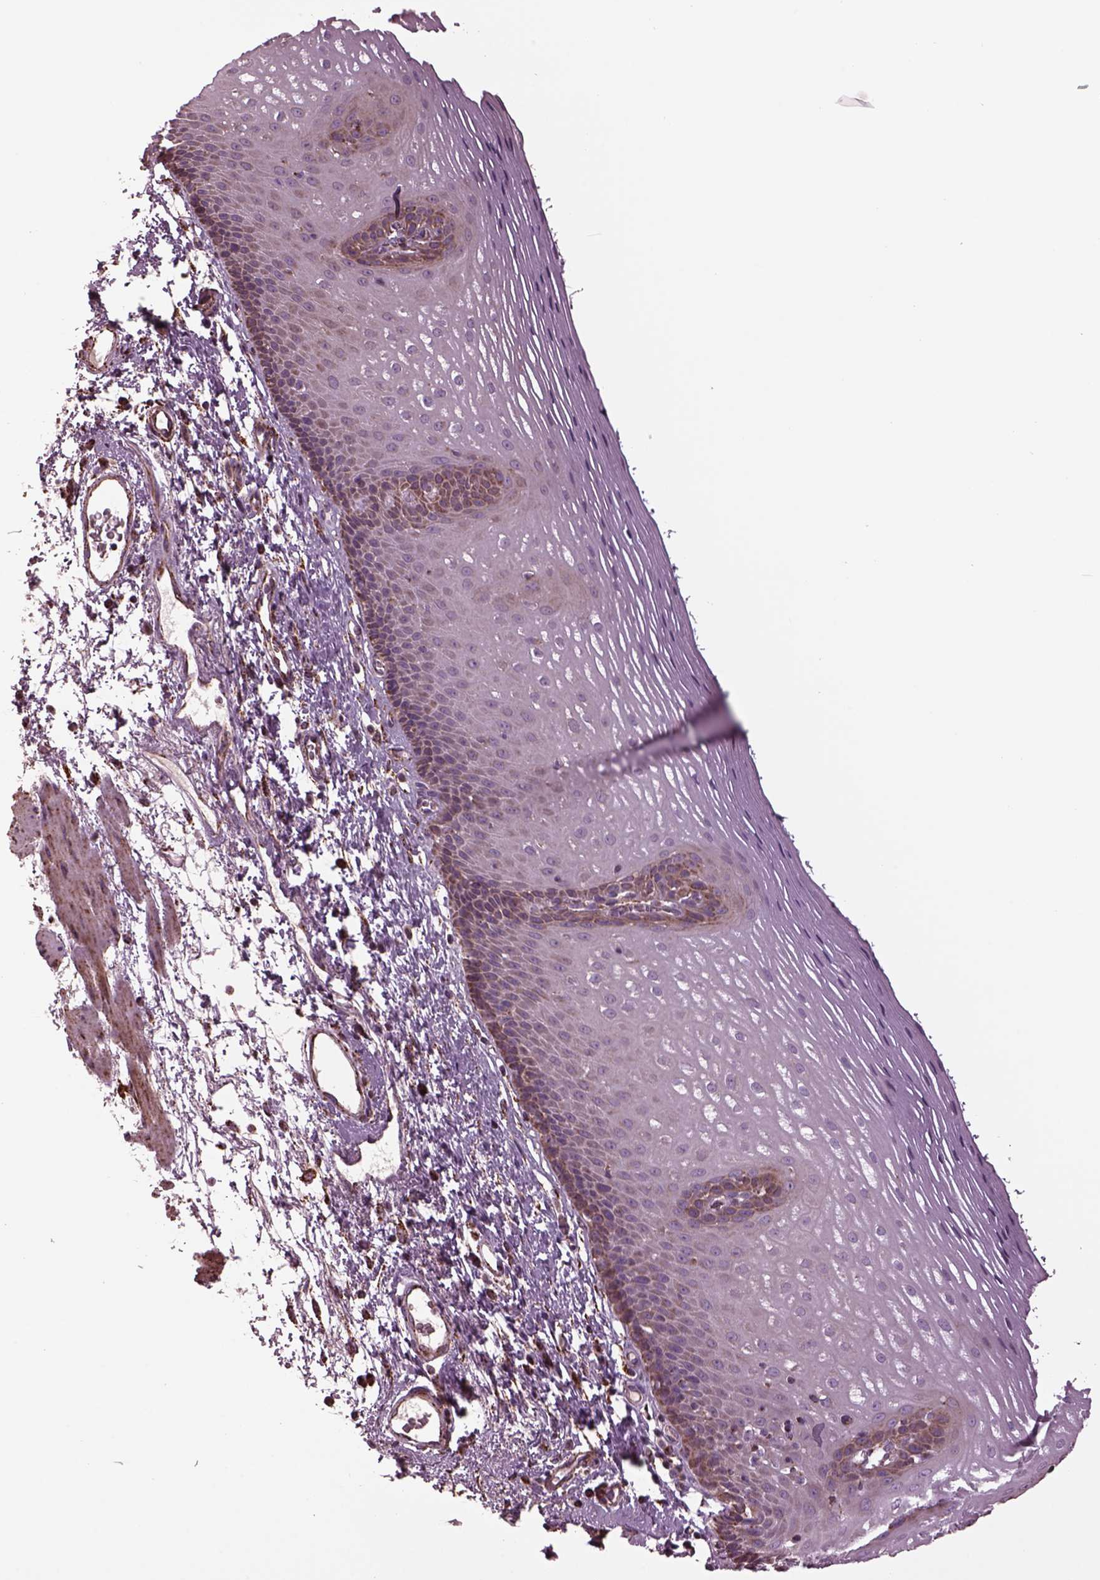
{"staining": {"intensity": "moderate", "quantity": "<25%", "location": "cytoplasmic/membranous"}, "tissue": "esophagus", "cell_type": "Squamous epithelial cells", "image_type": "normal", "snomed": [{"axis": "morphology", "description": "Normal tissue, NOS"}, {"axis": "topography", "description": "Esophagus"}], "caption": "A micrograph of esophagus stained for a protein displays moderate cytoplasmic/membranous brown staining in squamous epithelial cells.", "gene": "TMEM254", "patient": {"sex": "male", "age": 76}}